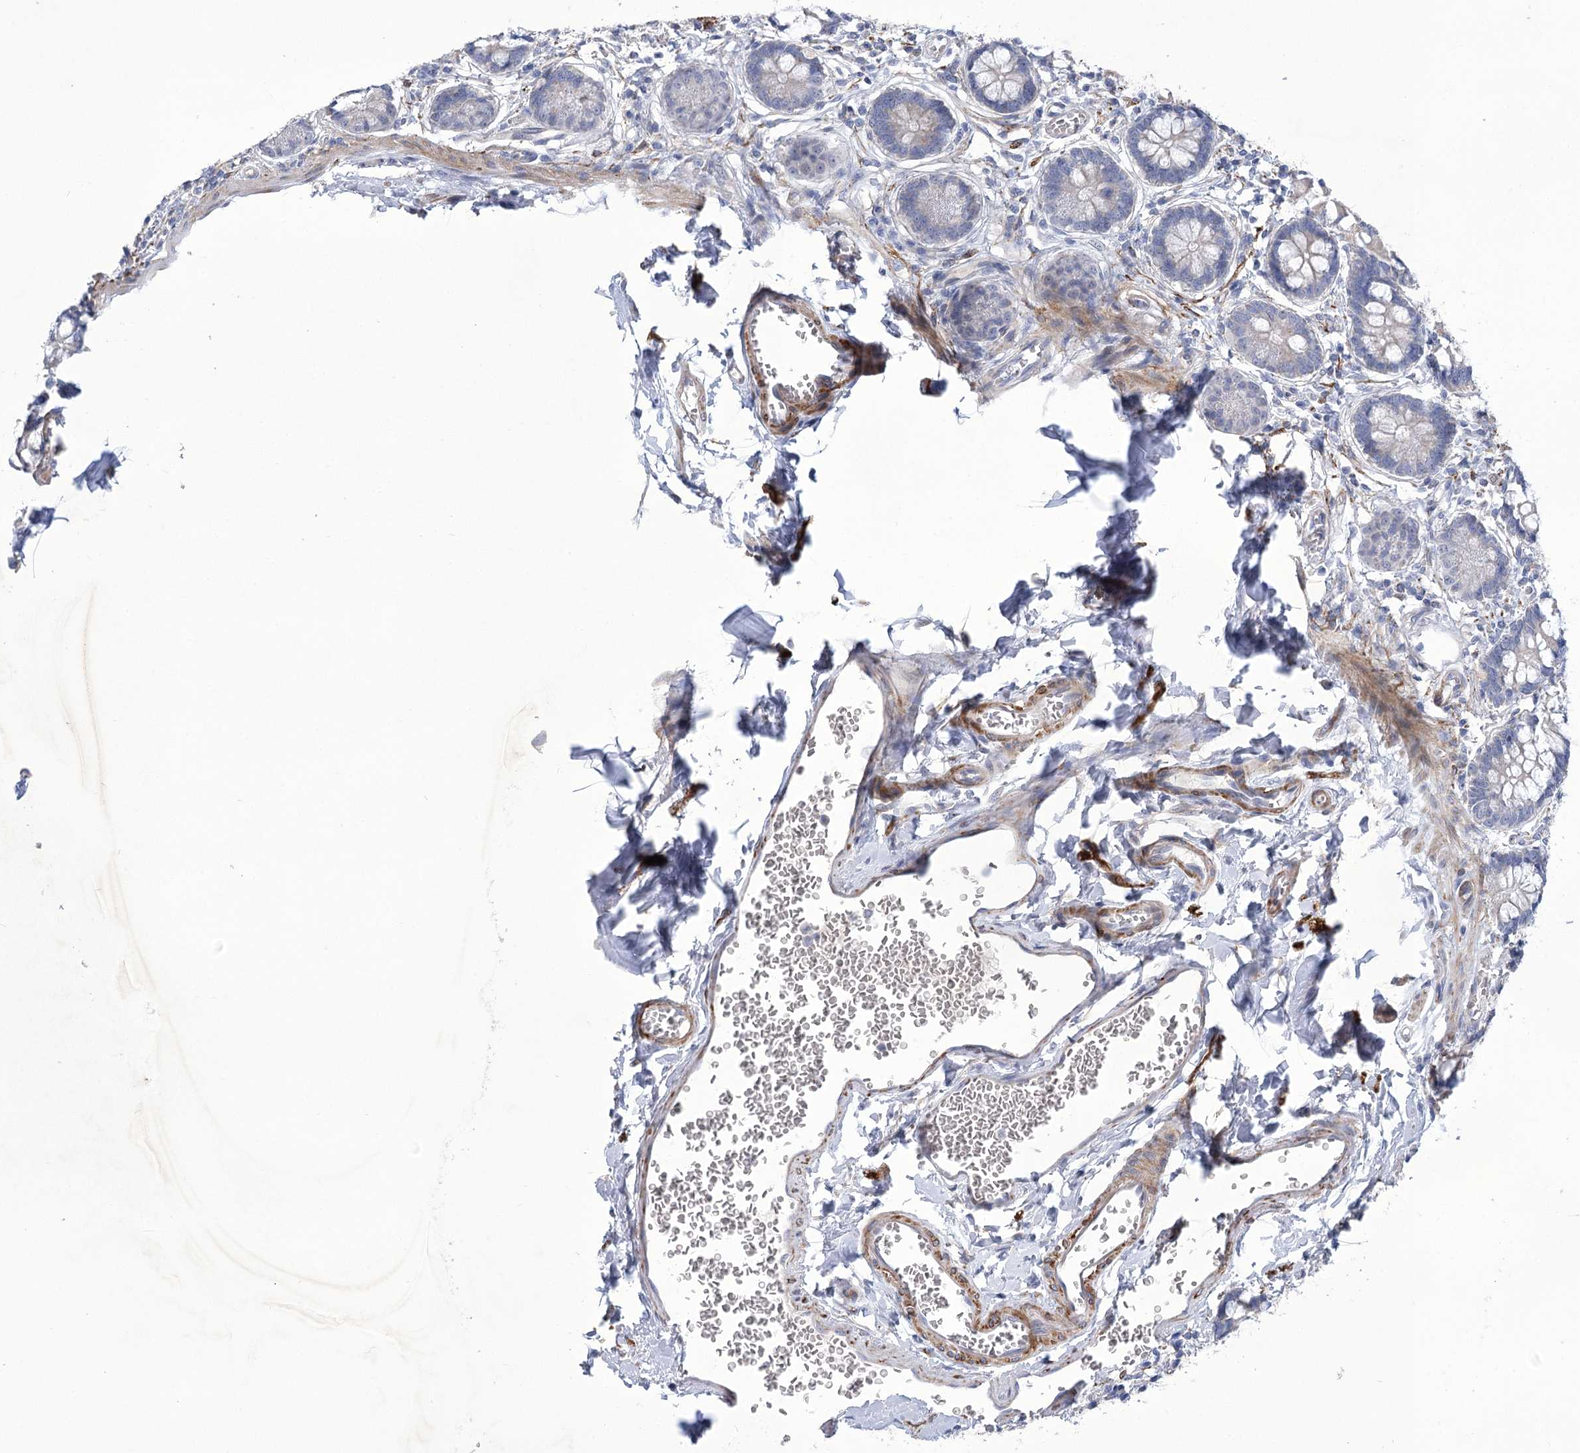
{"staining": {"intensity": "moderate", "quantity": "25%-75%", "location": "cytoplasmic/membranous"}, "tissue": "small intestine", "cell_type": "Glandular cells", "image_type": "normal", "snomed": [{"axis": "morphology", "description": "Normal tissue, NOS"}, {"axis": "topography", "description": "Small intestine"}], "caption": "This photomicrograph demonstrates immunohistochemistry (IHC) staining of normal human small intestine, with medium moderate cytoplasmic/membranous positivity in approximately 25%-75% of glandular cells.", "gene": "ANGPTL3", "patient": {"sex": "male", "age": 52}}